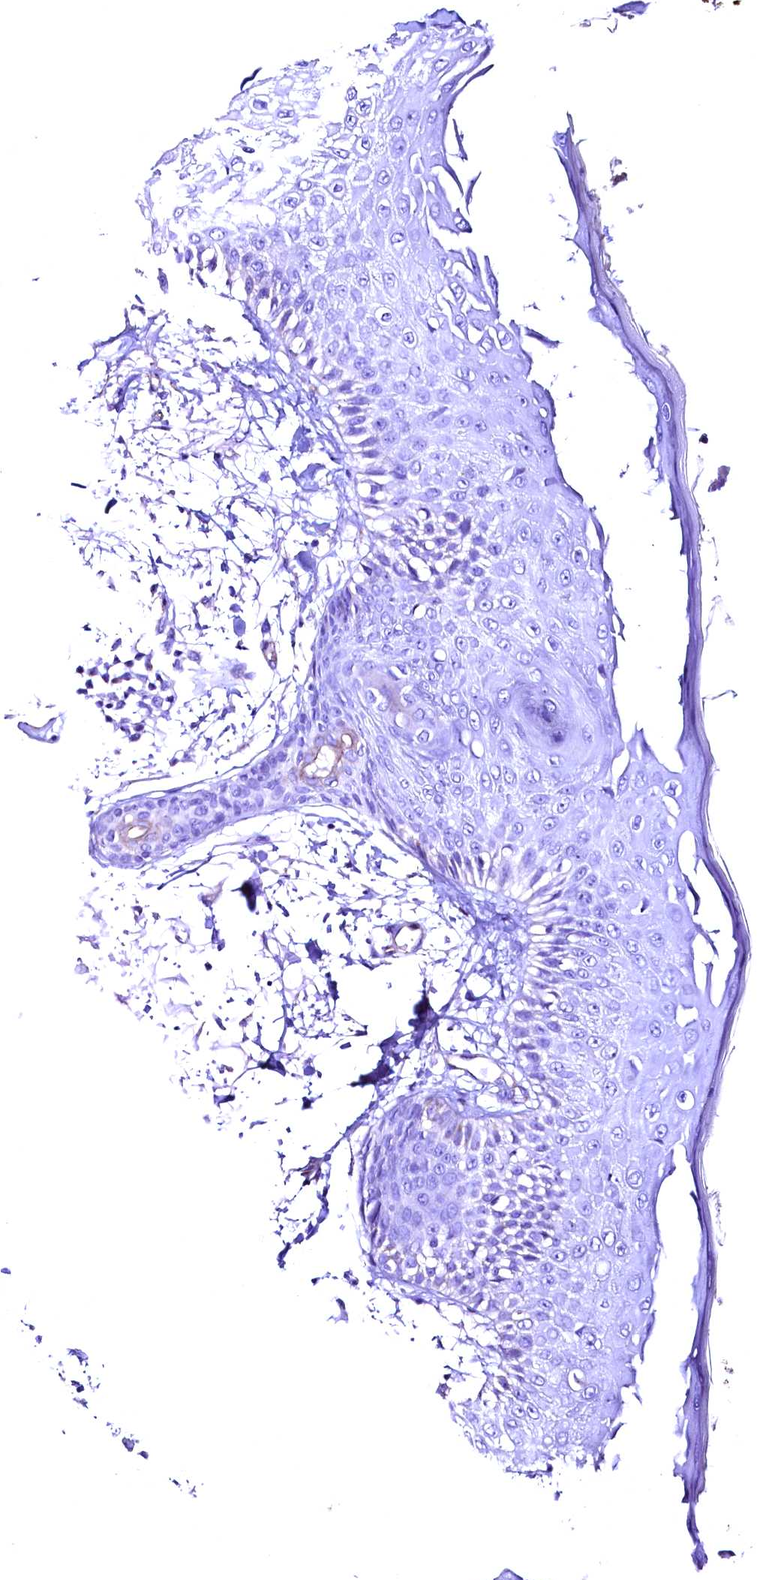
{"staining": {"intensity": "negative", "quantity": "none", "location": "none"}, "tissue": "skin", "cell_type": "Fibroblasts", "image_type": "normal", "snomed": [{"axis": "morphology", "description": "Normal tissue, NOS"}, {"axis": "morphology", "description": "Squamous cell carcinoma, NOS"}, {"axis": "topography", "description": "Skin"}, {"axis": "topography", "description": "Peripheral nerve tissue"}], "caption": "Immunohistochemistry (IHC) of normal human skin demonstrates no staining in fibroblasts.", "gene": "SLF1", "patient": {"sex": "male", "age": 83}}